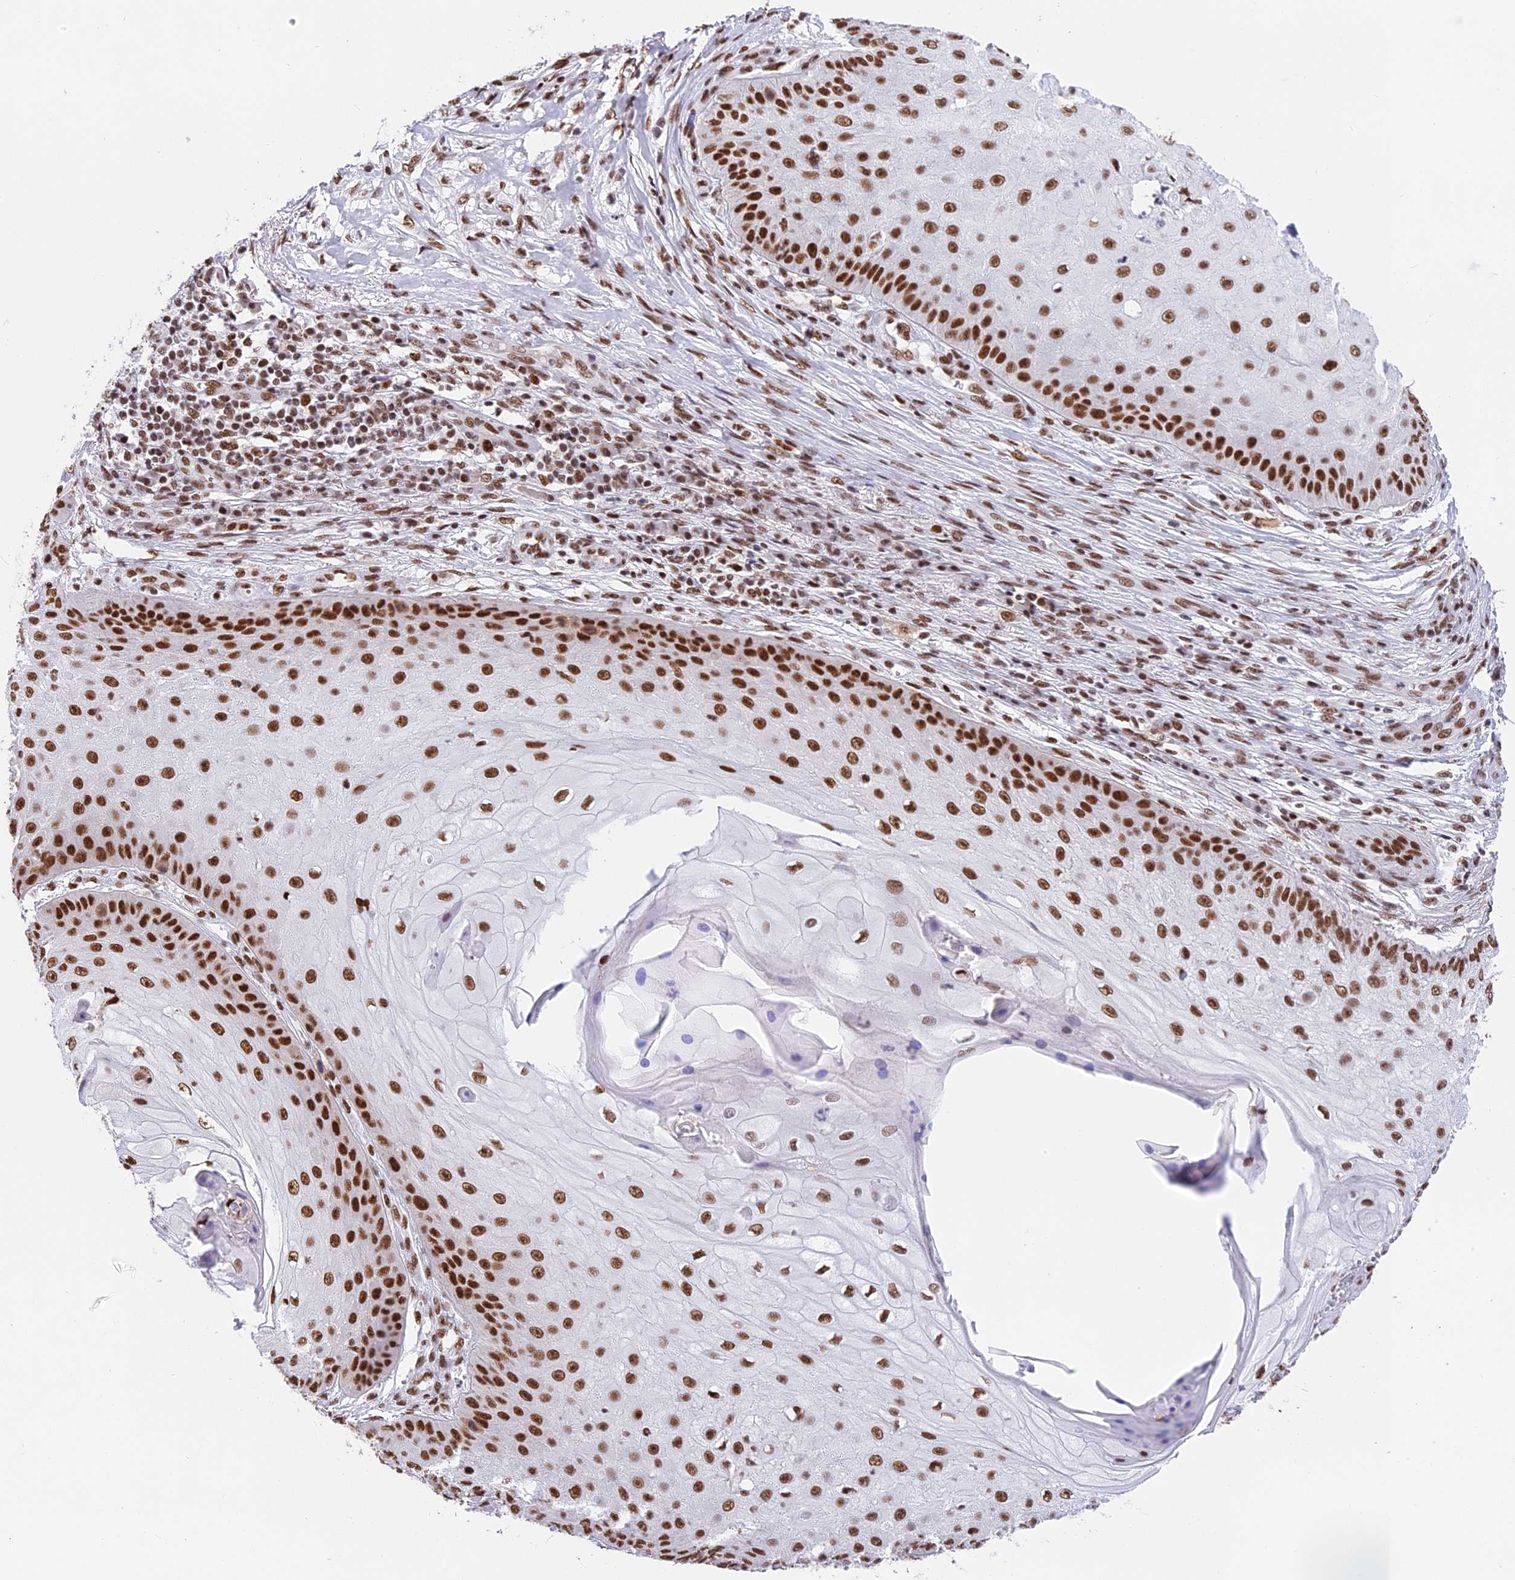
{"staining": {"intensity": "strong", "quantity": ">75%", "location": "nuclear"}, "tissue": "skin cancer", "cell_type": "Tumor cells", "image_type": "cancer", "snomed": [{"axis": "morphology", "description": "Squamous cell carcinoma, NOS"}, {"axis": "topography", "description": "Skin"}], "caption": "A brown stain labels strong nuclear staining of a protein in human skin squamous cell carcinoma tumor cells.", "gene": "SBNO1", "patient": {"sex": "male", "age": 70}}